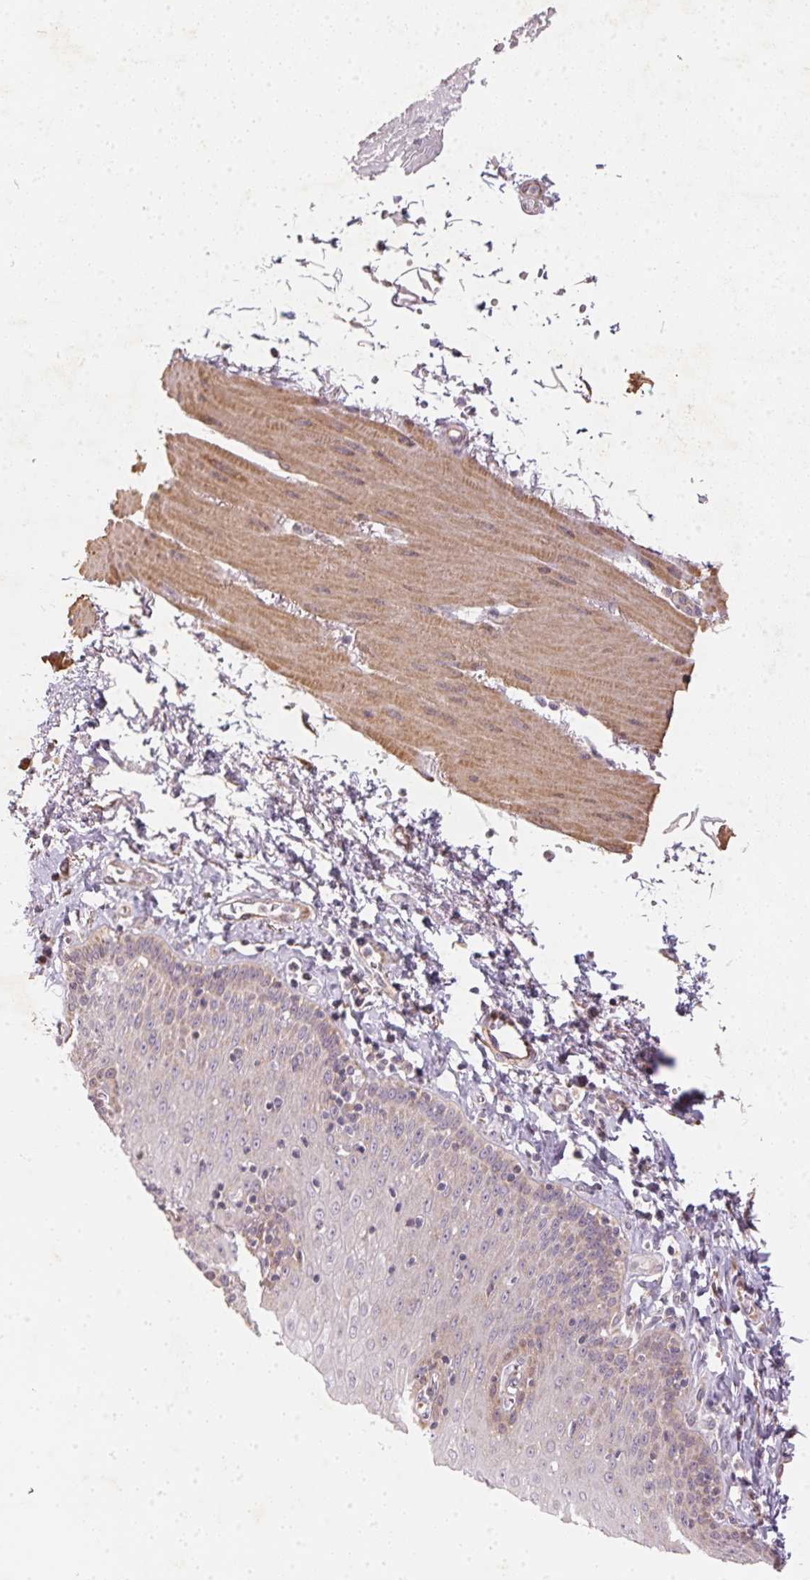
{"staining": {"intensity": "negative", "quantity": "none", "location": "none"}, "tissue": "esophagus", "cell_type": "Squamous epithelial cells", "image_type": "normal", "snomed": [{"axis": "morphology", "description": "Normal tissue, NOS"}, {"axis": "topography", "description": "Esophagus"}], "caption": "IHC of normal esophagus displays no staining in squamous epithelial cells. (DAB IHC visualized using brightfield microscopy, high magnification).", "gene": "VWA5B2", "patient": {"sex": "female", "age": 81}}